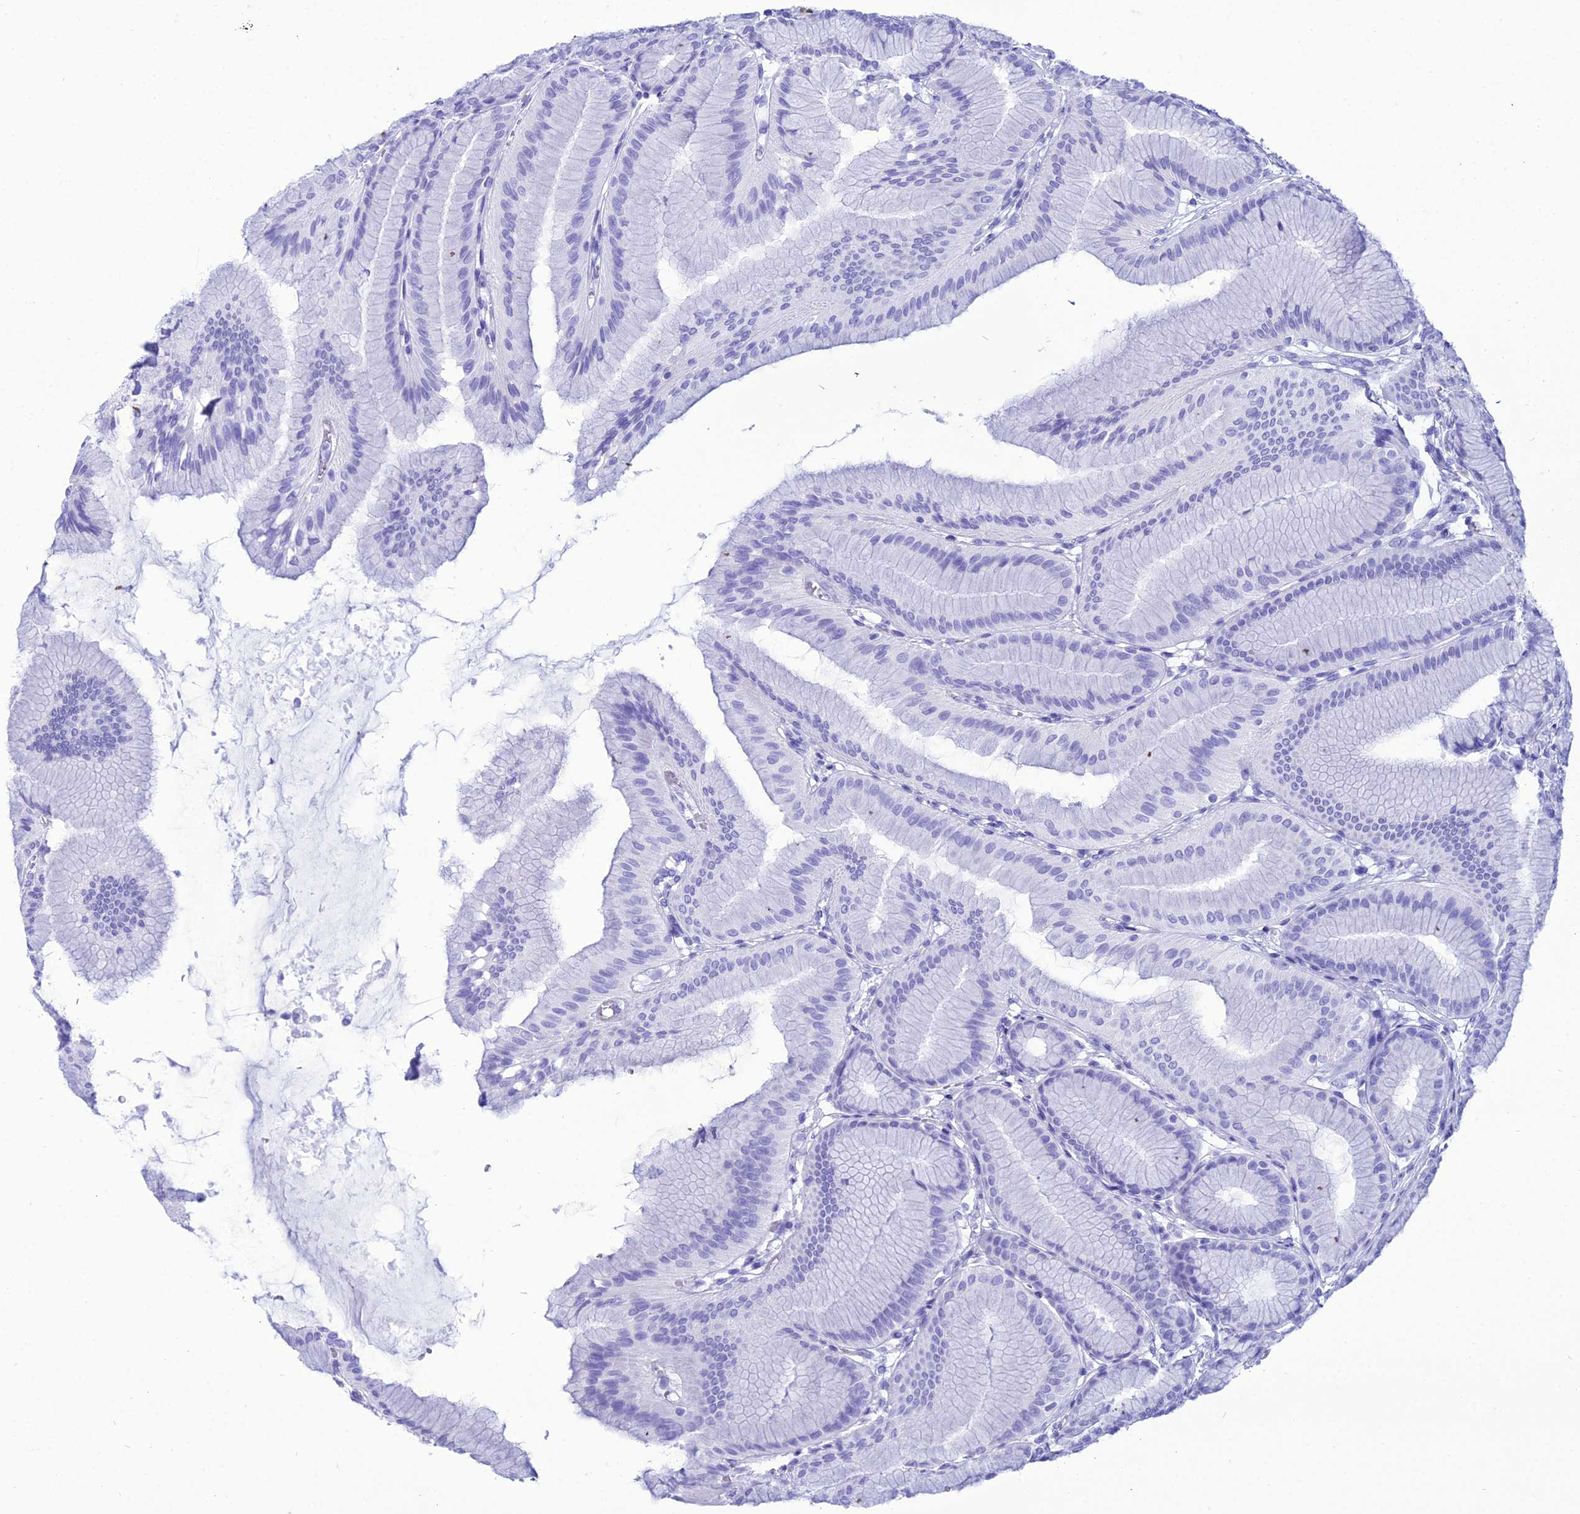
{"staining": {"intensity": "negative", "quantity": "none", "location": "none"}, "tissue": "stomach", "cell_type": "Glandular cells", "image_type": "normal", "snomed": [{"axis": "morphology", "description": "Normal tissue, NOS"}, {"axis": "morphology", "description": "Adenocarcinoma, NOS"}, {"axis": "morphology", "description": "Adenocarcinoma, High grade"}, {"axis": "topography", "description": "Stomach, upper"}, {"axis": "topography", "description": "Stomach"}], "caption": "A high-resolution image shows IHC staining of unremarkable stomach, which displays no significant expression in glandular cells. The staining is performed using DAB (3,3'-diaminobenzidine) brown chromogen with nuclei counter-stained in using hematoxylin.", "gene": "PNMA5", "patient": {"sex": "female", "age": 65}}